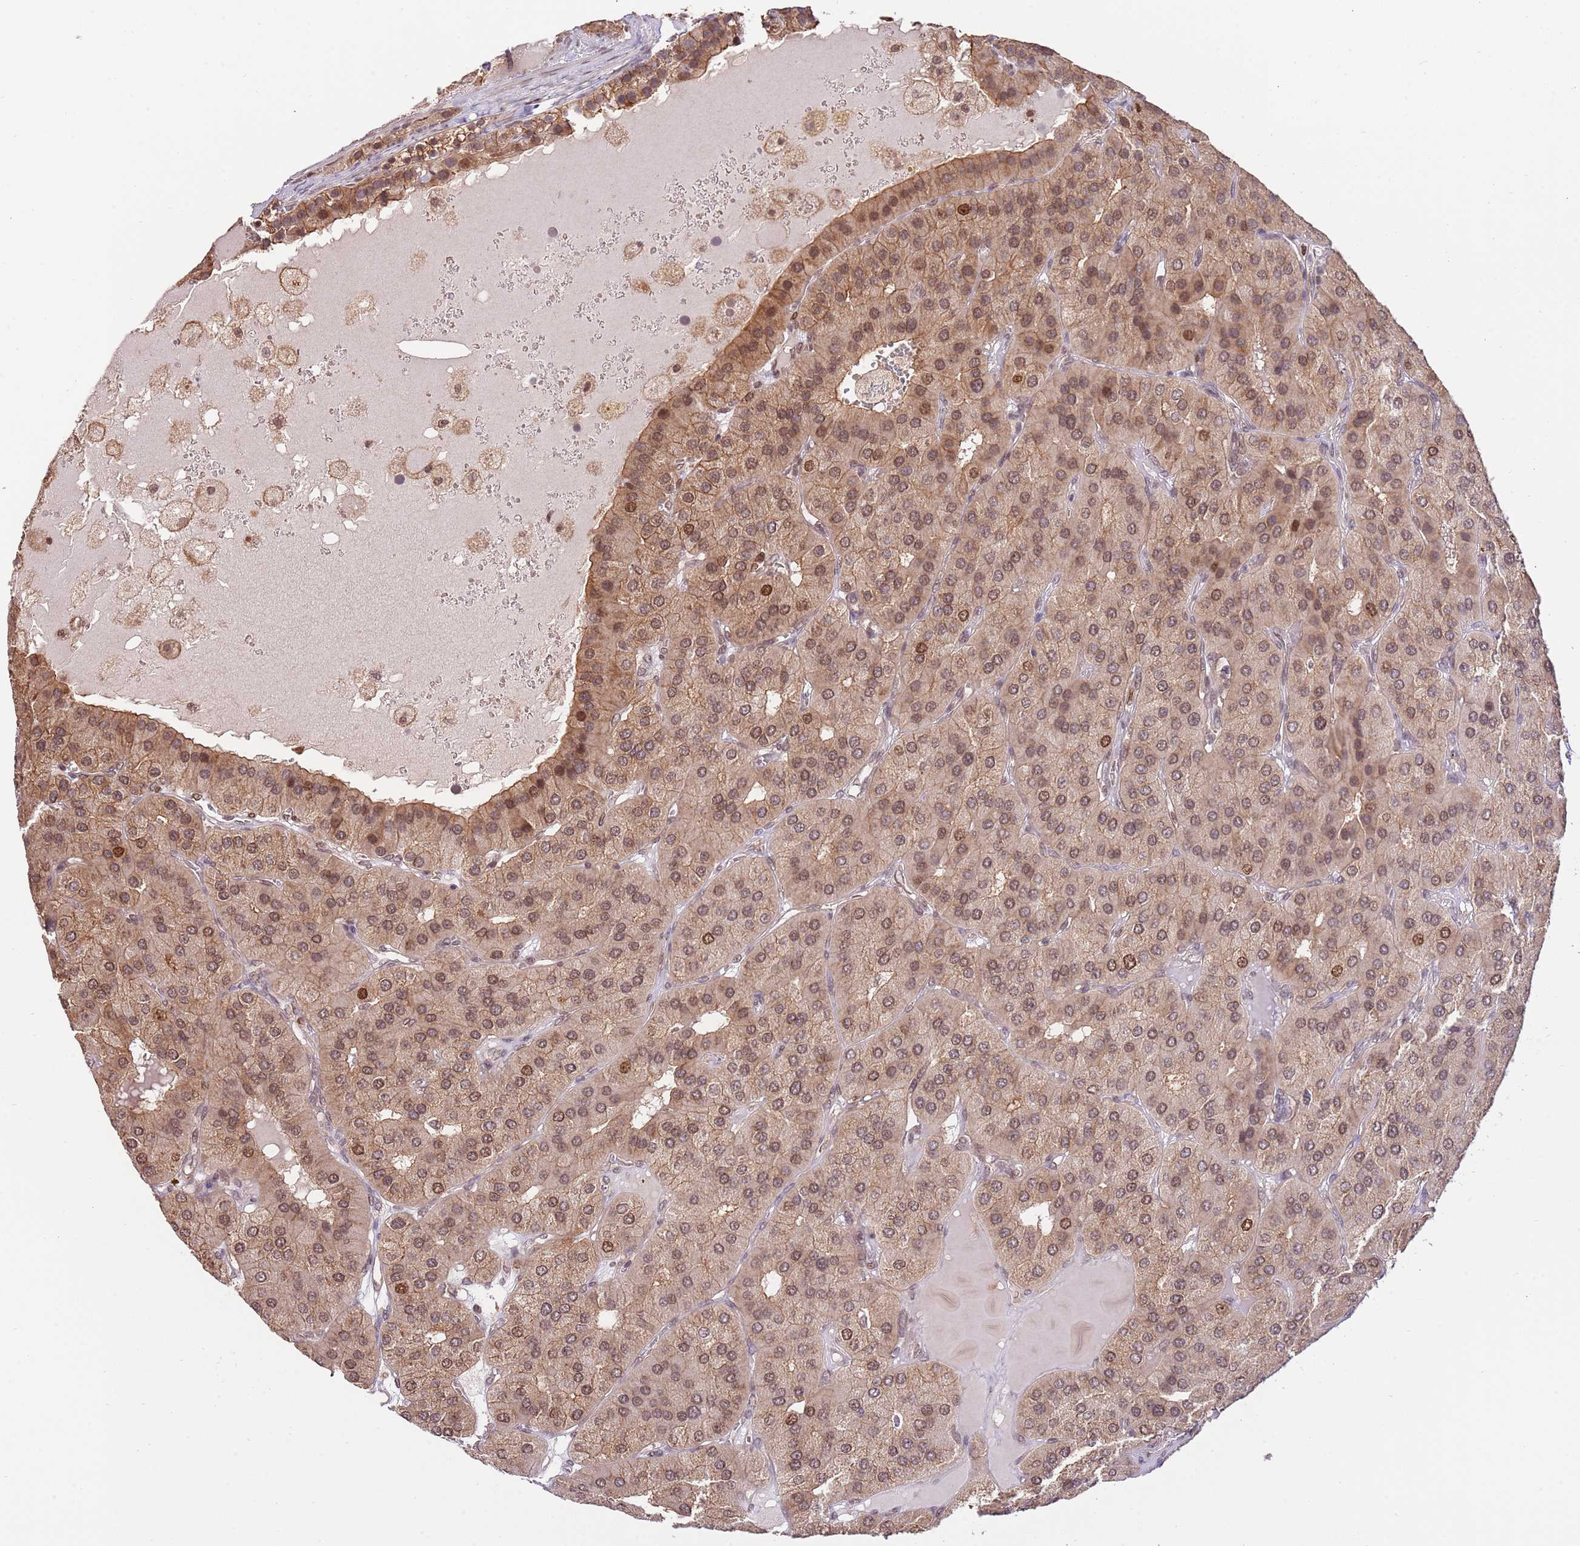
{"staining": {"intensity": "moderate", "quantity": ">75%", "location": "cytoplasmic/membranous,nuclear"}, "tissue": "parathyroid gland", "cell_type": "Glandular cells", "image_type": "normal", "snomed": [{"axis": "morphology", "description": "Normal tissue, NOS"}, {"axis": "morphology", "description": "Adenoma, NOS"}, {"axis": "topography", "description": "Parathyroid gland"}], "caption": "A medium amount of moderate cytoplasmic/membranous,nuclear expression is appreciated in approximately >75% of glandular cells in normal parathyroid gland. Using DAB (3,3'-diaminobenzidine) (brown) and hematoxylin (blue) stains, captured at high magnification using brightfield microscopy.", "gene": "RIF1", "patient": {"sex": "female", "age": 86}}